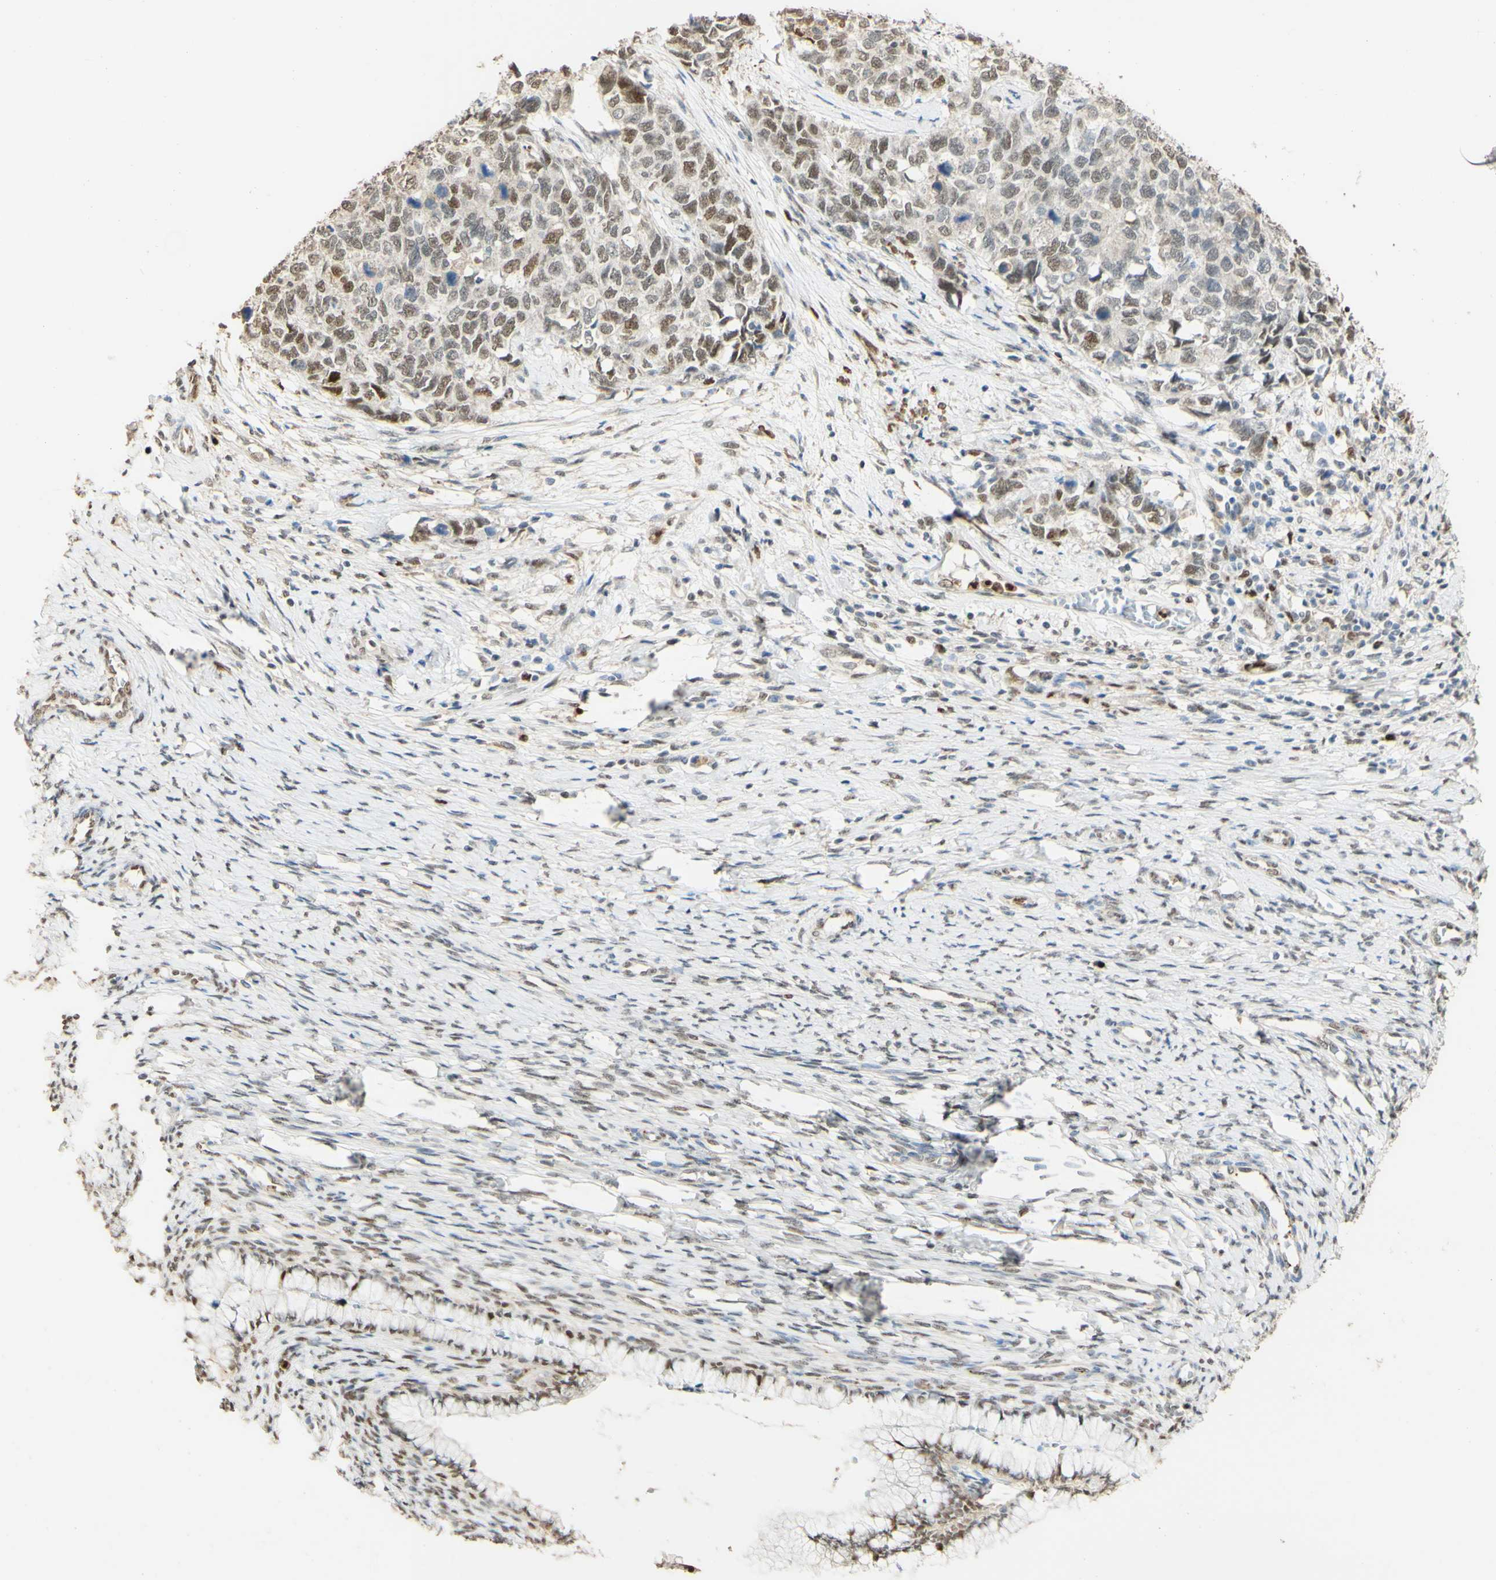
{"staining": {"intensity": "weak", "quantity": "25%-75%", "location": "nuclear"}, "tissue": "cervical cancer", "cell_type": "Tumor cells", "image_type": "cancer", "snomed": [{"axis": "morphology", "description": "Squamous cell carcinoma, NOS"}, {"axis": "topography", "description": "Cervix"}], "caption": "Human cervical cancer stained for a protein (brown) demonstrates weak nuclear positive staining in approximately 25%-75% of tumor cells.", "gene": "MAP3K4", "patient": {"sex": "female", "age": 63}}